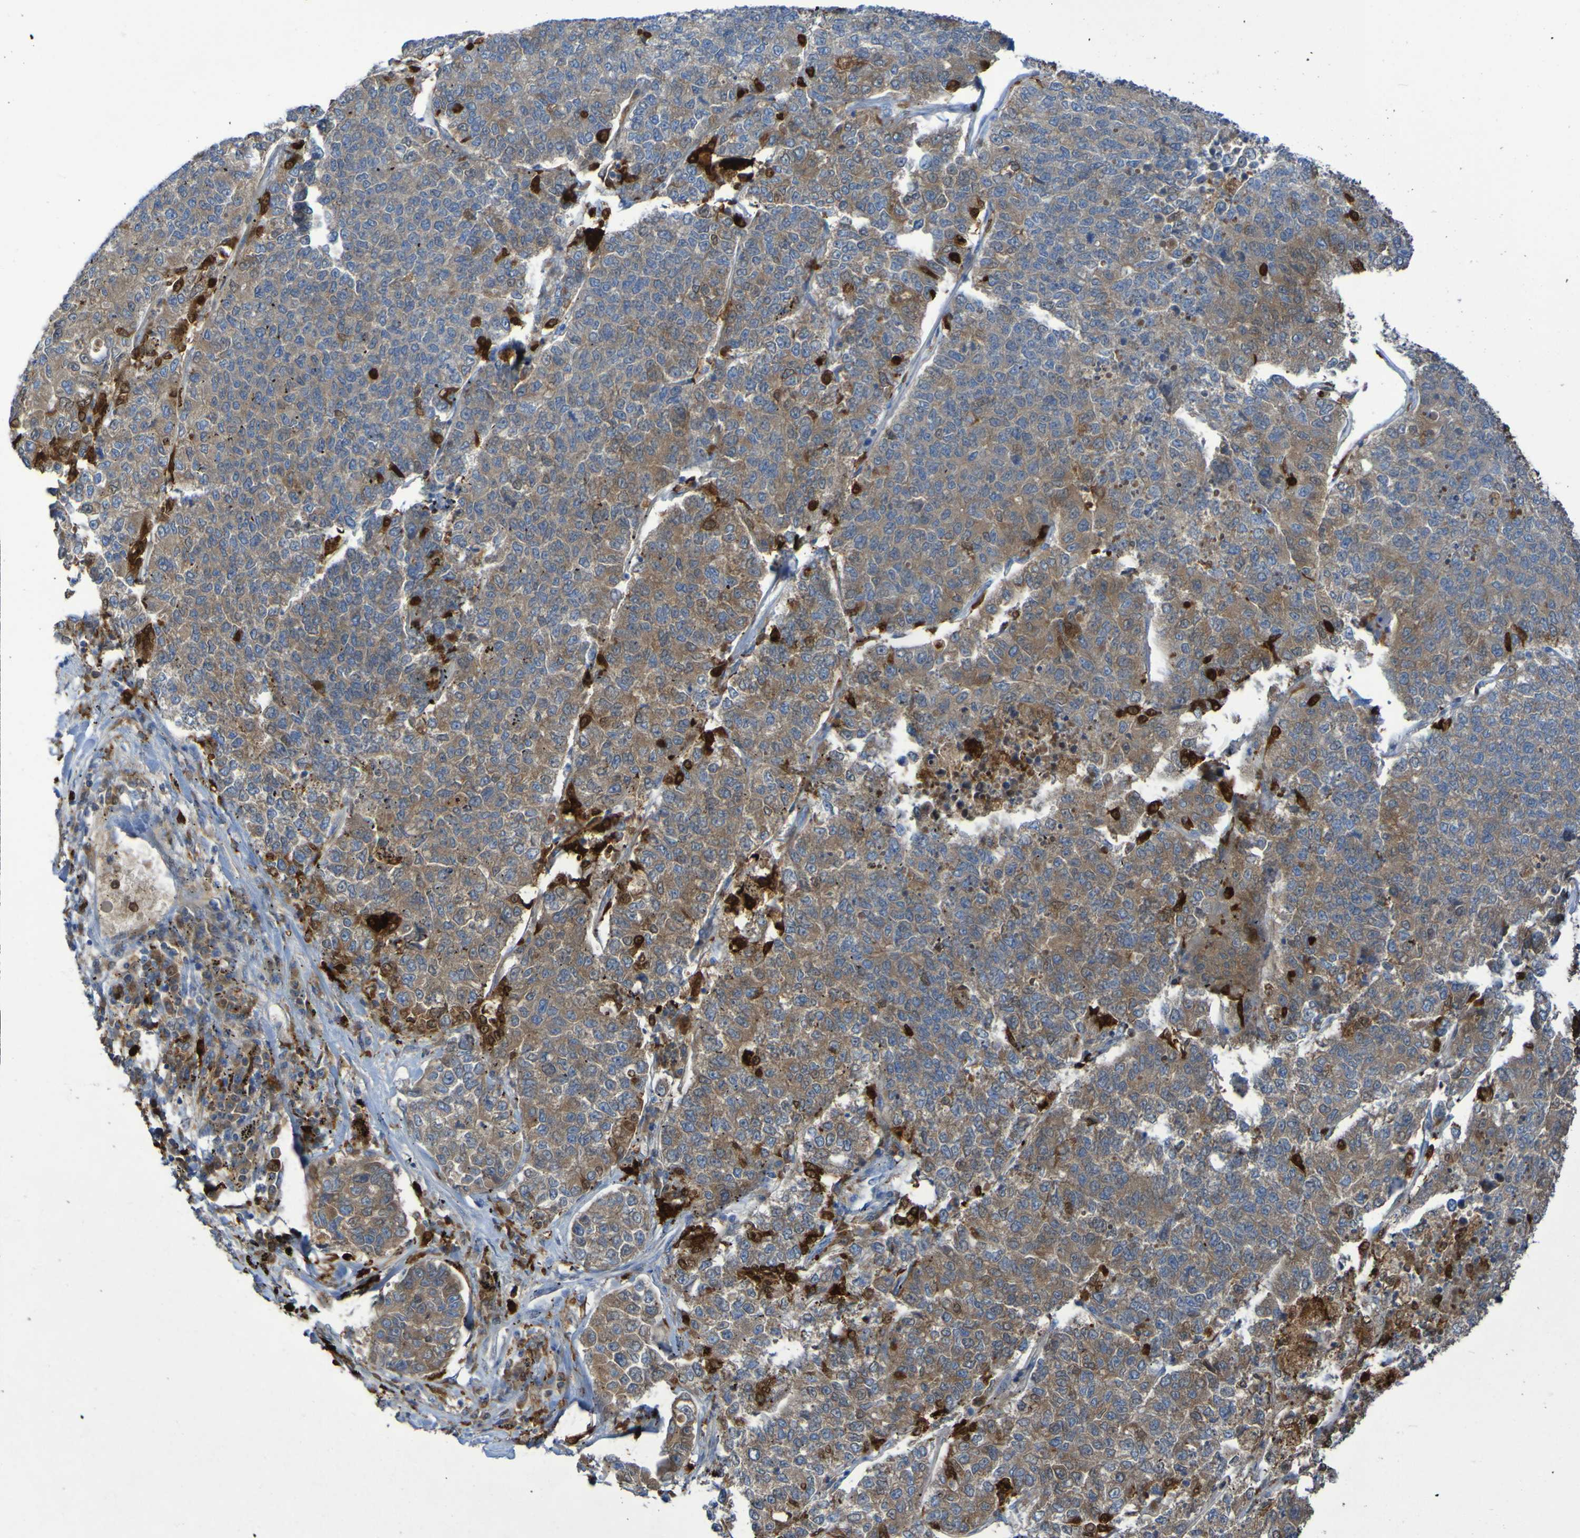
{"staining": {"intensity": "weak", "quantity": "25%-75%", "location": "cytoplasmic/membranous"}, "tissue": "lung cancer", "cell_type": "Tumor cells", "image_type": "cancer", "snomed": [{"axis": "morphology", "description": "Adenocarcinoma, NOS"}, {"axis": "topography", "description": "Lung"}], "caption": "Immunohistochemical staining of human lung cancer demonstrates low levels of weak cytoplasmic/membranous positivity in approximately 25%-75% of tumor cells.", "gene": "MPPE1", "patient": {"sex": "male", "age": 49}}